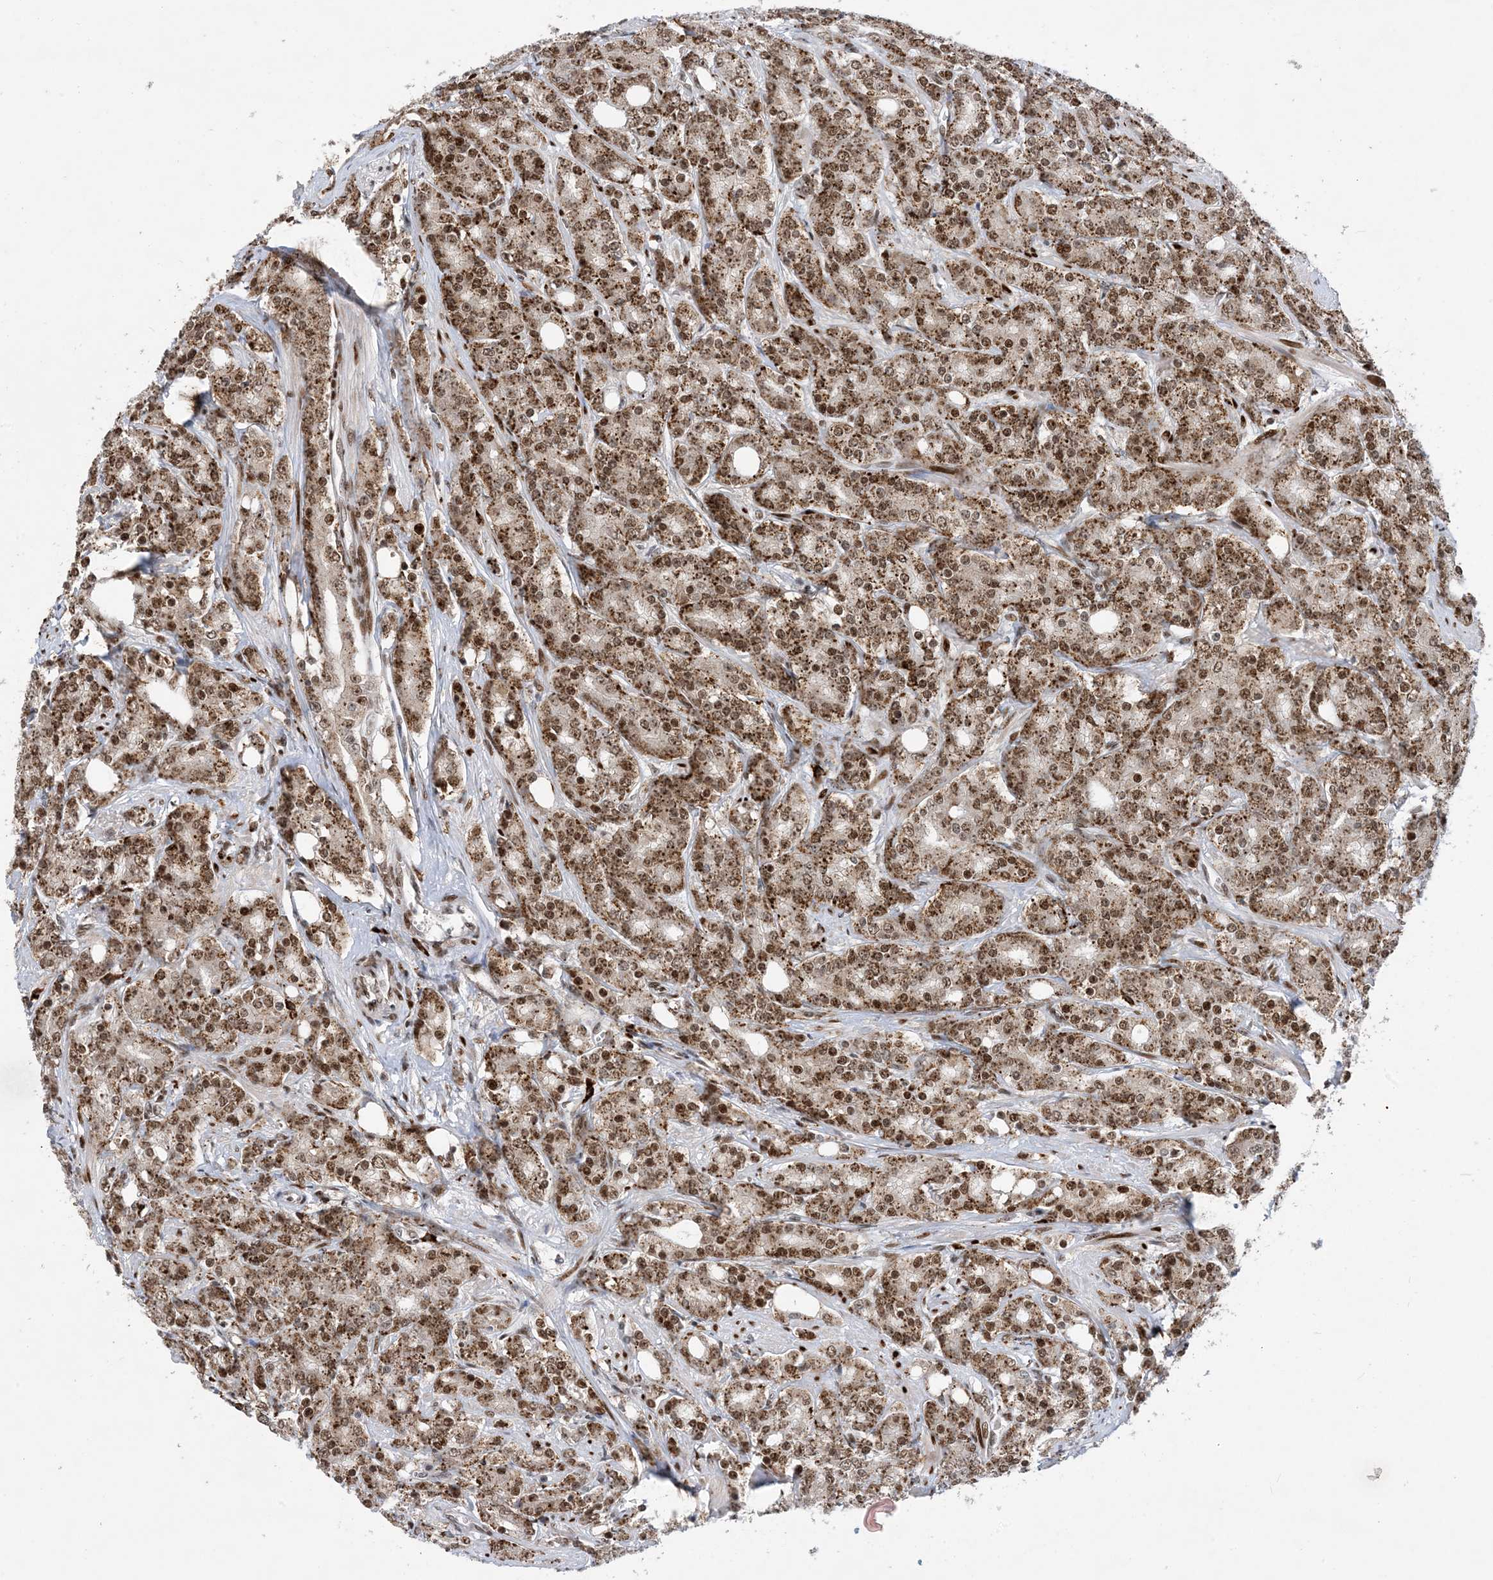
{"staining": {"intensity": "moderate", "quantity": ">75%", "location": "nuclear"}, "tissue": "prostate cancer", "cell_type": "Tumor cells", "image_type": "cancer", "snomed": [{"axis": "morphology", "description": "Adenocarcinoma, High grade"}, {"axis": "topography", "description": "Prostate"}], "caption": "Immunohistochemical staining of human prostate cancer (adenocarcinoma (high-grade)) demonstrates medium levels of moderate nuclear expression in approximately >75% of tumor cells.", "gene": "TSPYL1", "patient": {"sex": "male", "age": 62}}